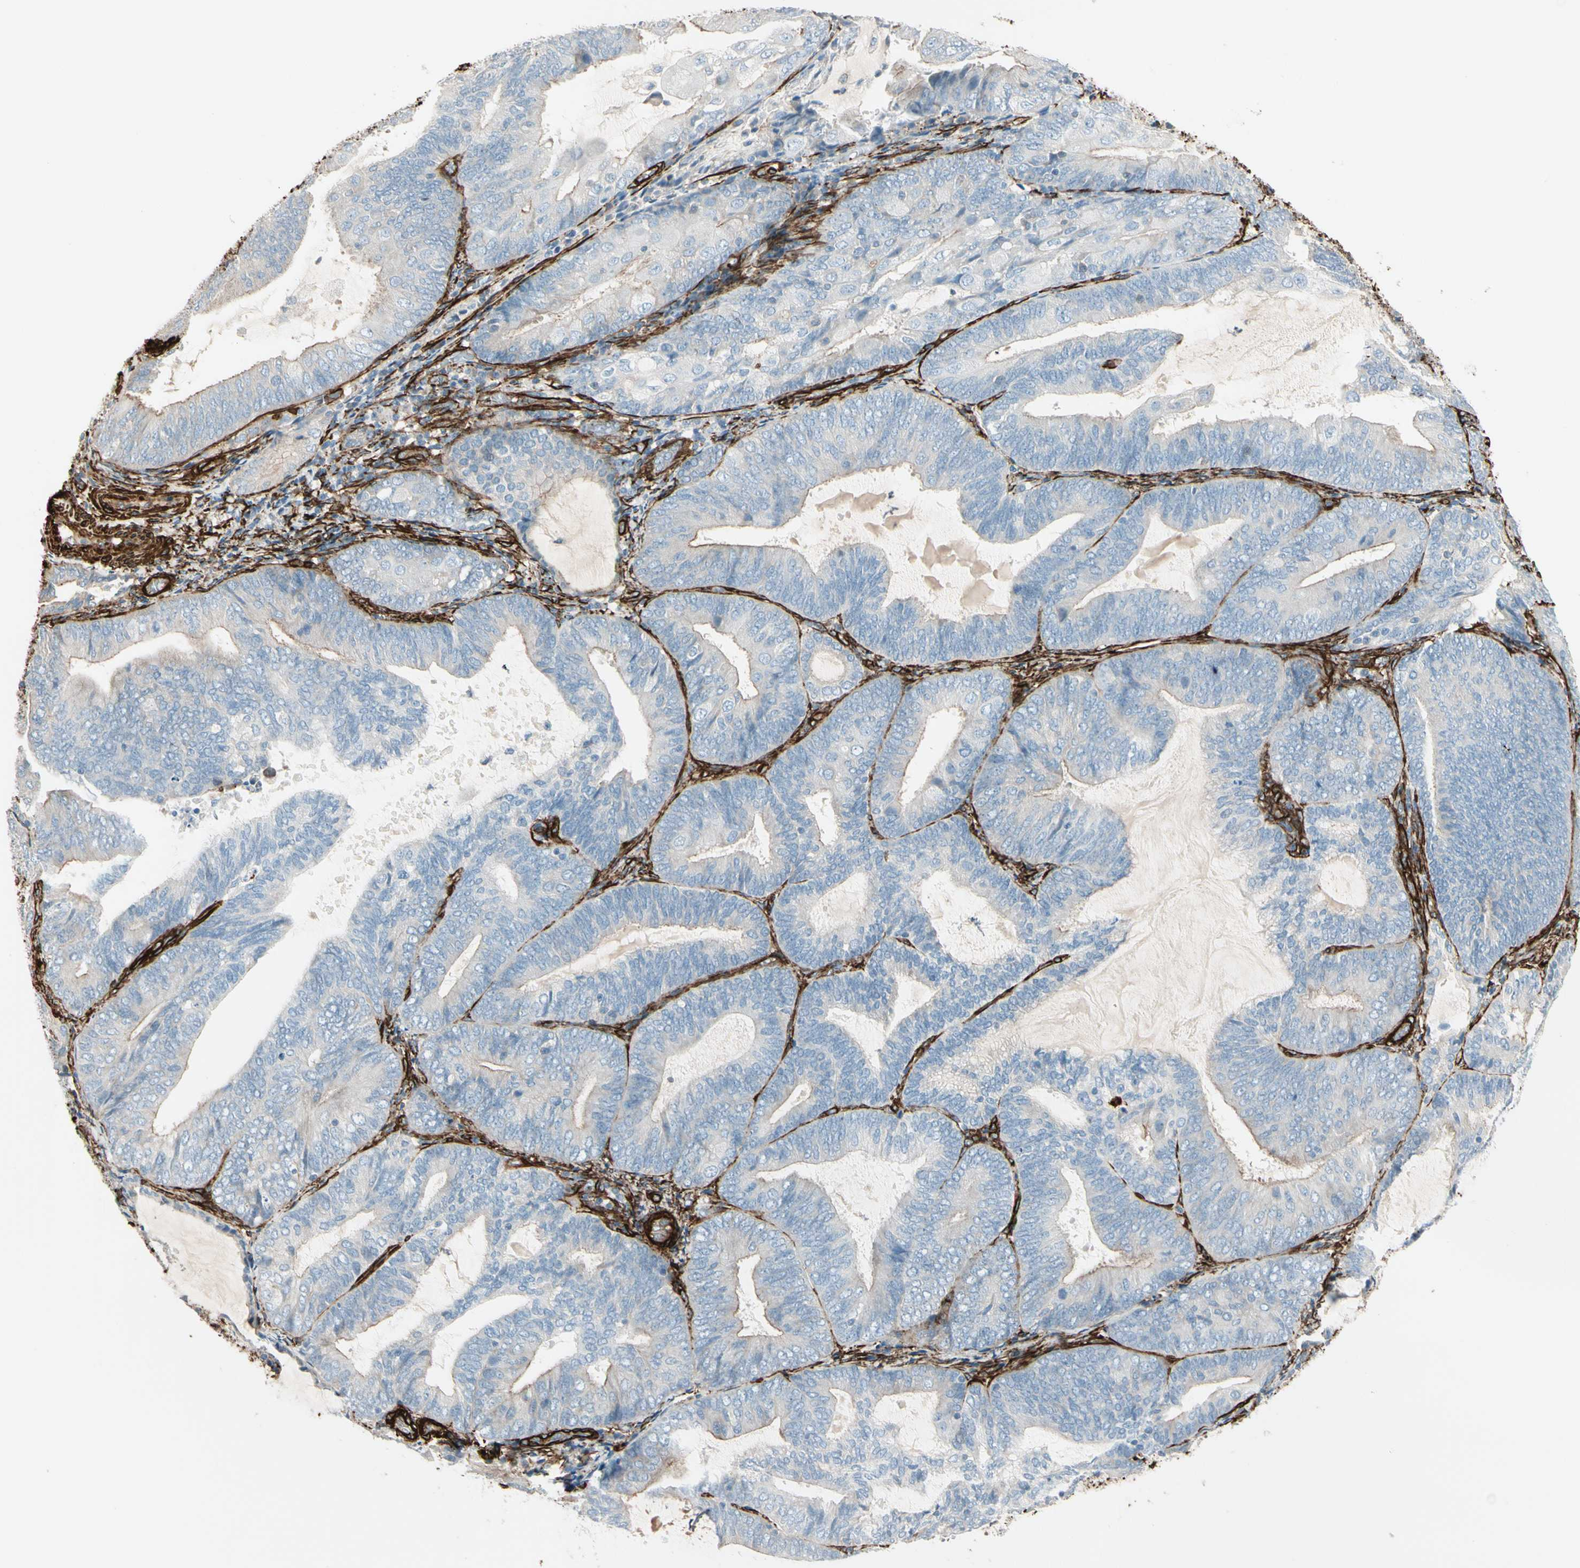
{"staining": {"intensity": "weak", "quantity": "25%-75%", "location": "cytoplasmic/membranous"}, "tissue": "endometrial cancer", "cell_type": "Tumor cells", "image_type": "cancer", "snomed": [{"axis": "morphology", "description": "Adenocarcinoma, NOS"}, {"axis": "topography", "description": "Endometrium"}], "caption": "Weak cytoplasmic/membranous expression for a protein is present in about 25%-75% of tumor cells of adenocarcinoma (endometrial) using immunohistochemistry (IHC).", "gene": "CALD1", "patient": {"sex": "female", "age": 81}}